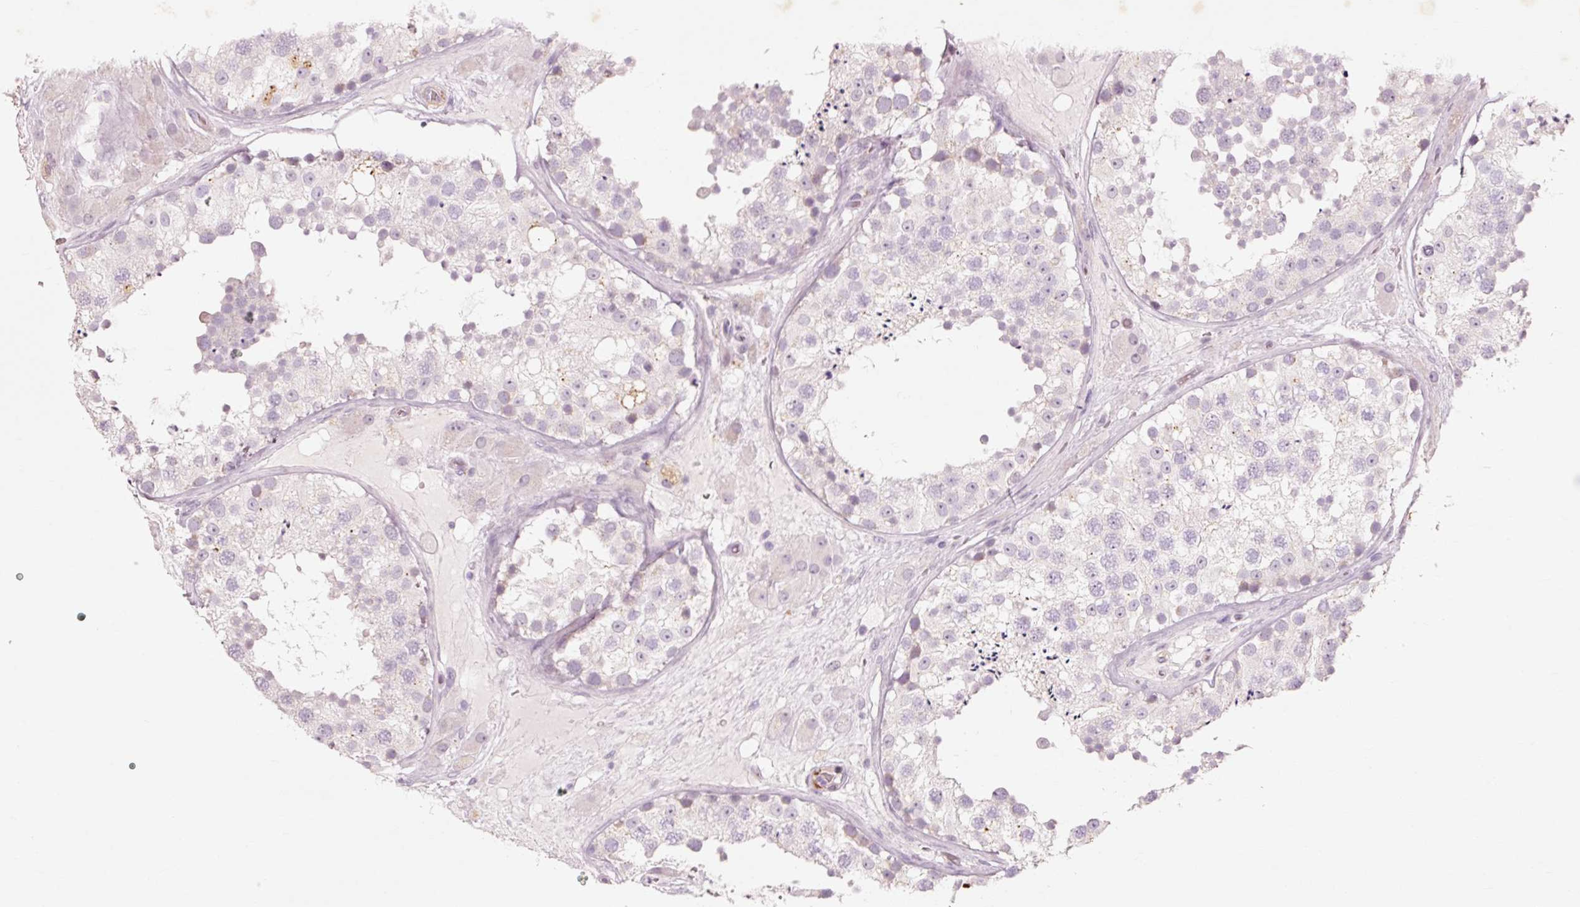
{"staining": {"intensity": "negative", "quantity": "none", "location": "none"}, "tissue": "testis", "cell_type": "Cells in seminiferous ducts", "image_type": "normal", "snomed": [{"axis": "morphology", "description": "Normal tissue, NOS"}, {"axis": "topography", "description": "Testis"}], "caption": "A histopathology image of human testis is negative for staining in cells in seminiferous ducts.", "gene": "TRIM73", "patient": {"sex": "male", "age": 26}}